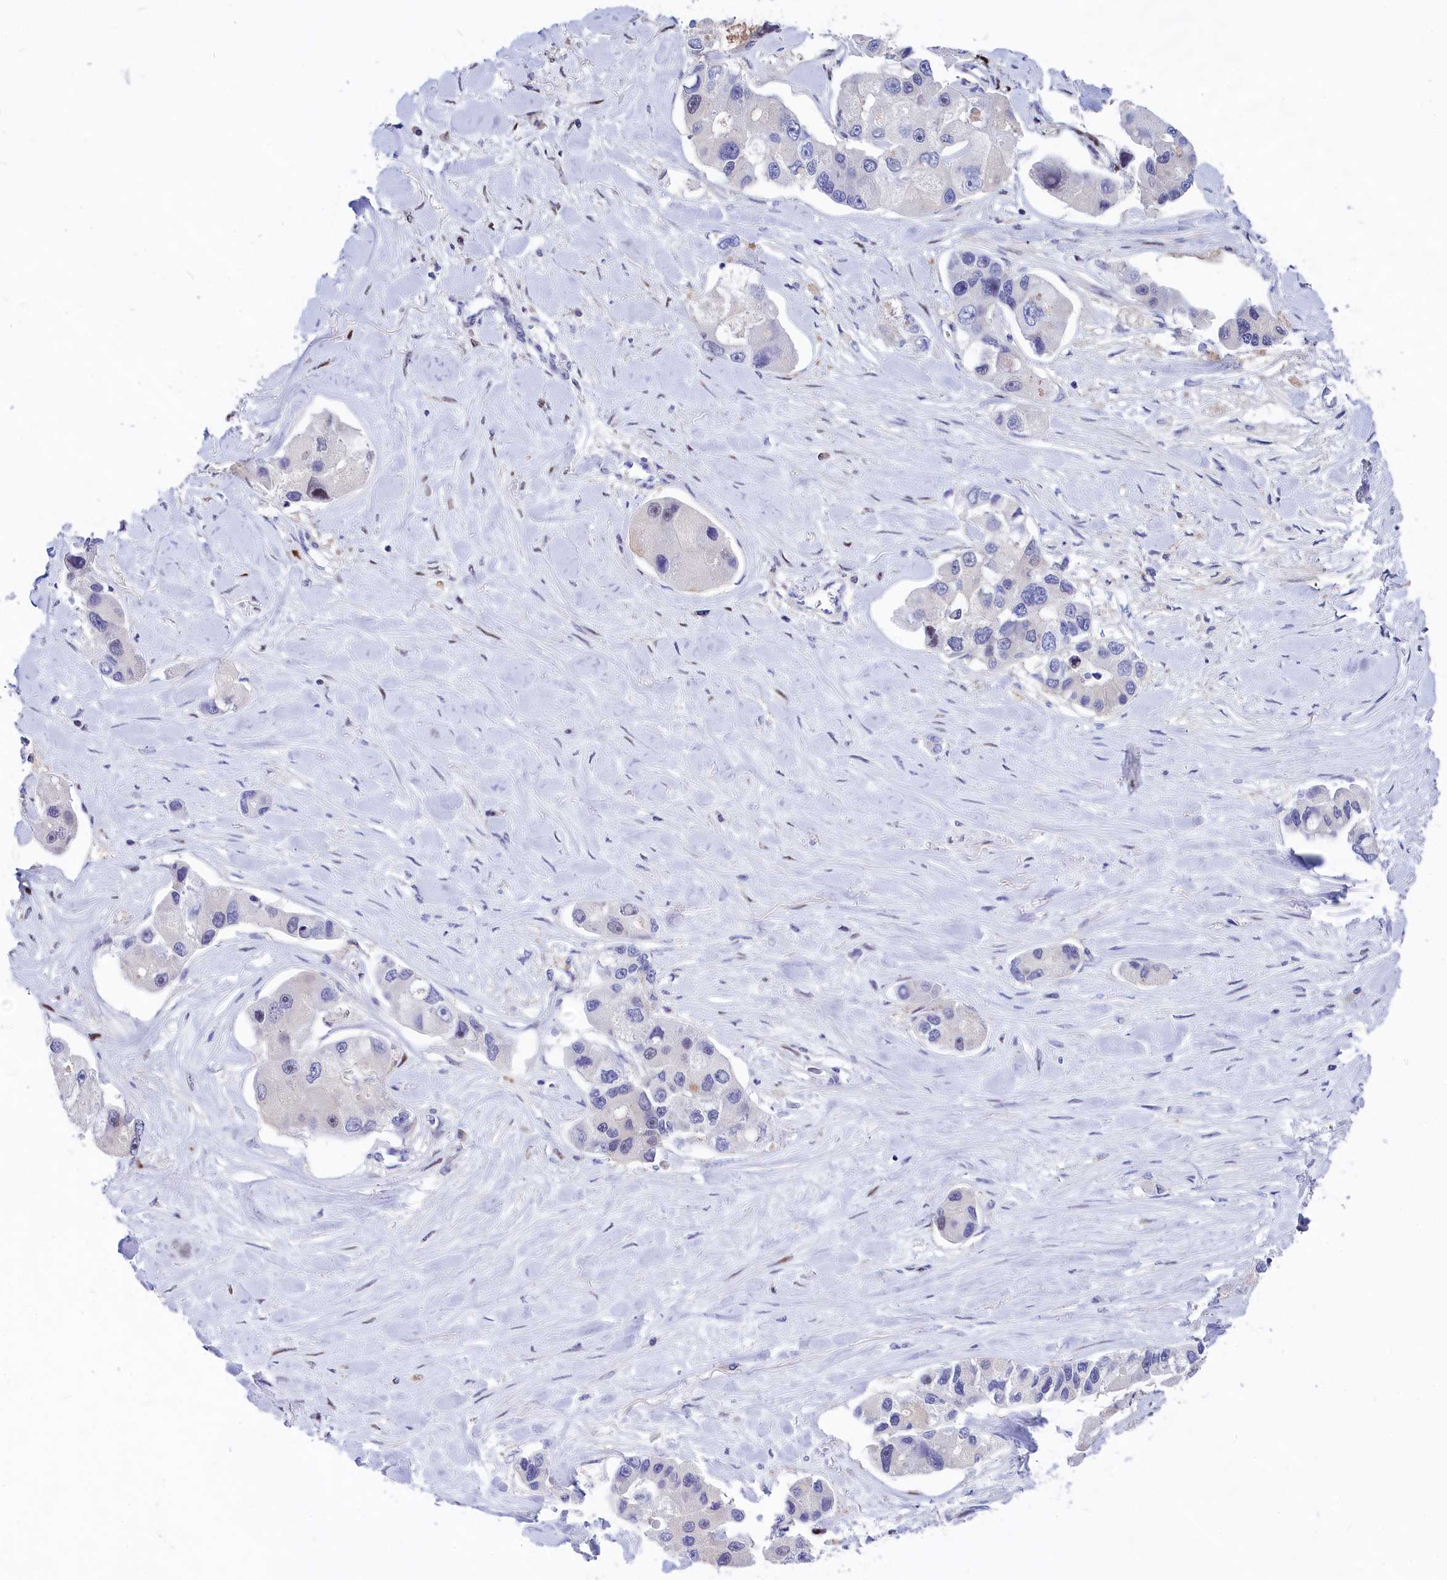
{"staining": {"intensity": "negative", "quantity": "none", "location": "none"}, "tissue": "lung cancer", "cell_type": "Tumor cells", "image_type": "cancer", "snomed": [{"axis": "morphology", "description": "Adenocarcinoma, NOS"}, {"axis": "topography", "description": "Lung"}], "caption": "The photomicrograph shows no significant positivity in tumor cells of adenocarcinoma (lung).", "gene": "NKPD1", "patient": {"sex": "female", "age": 54}}